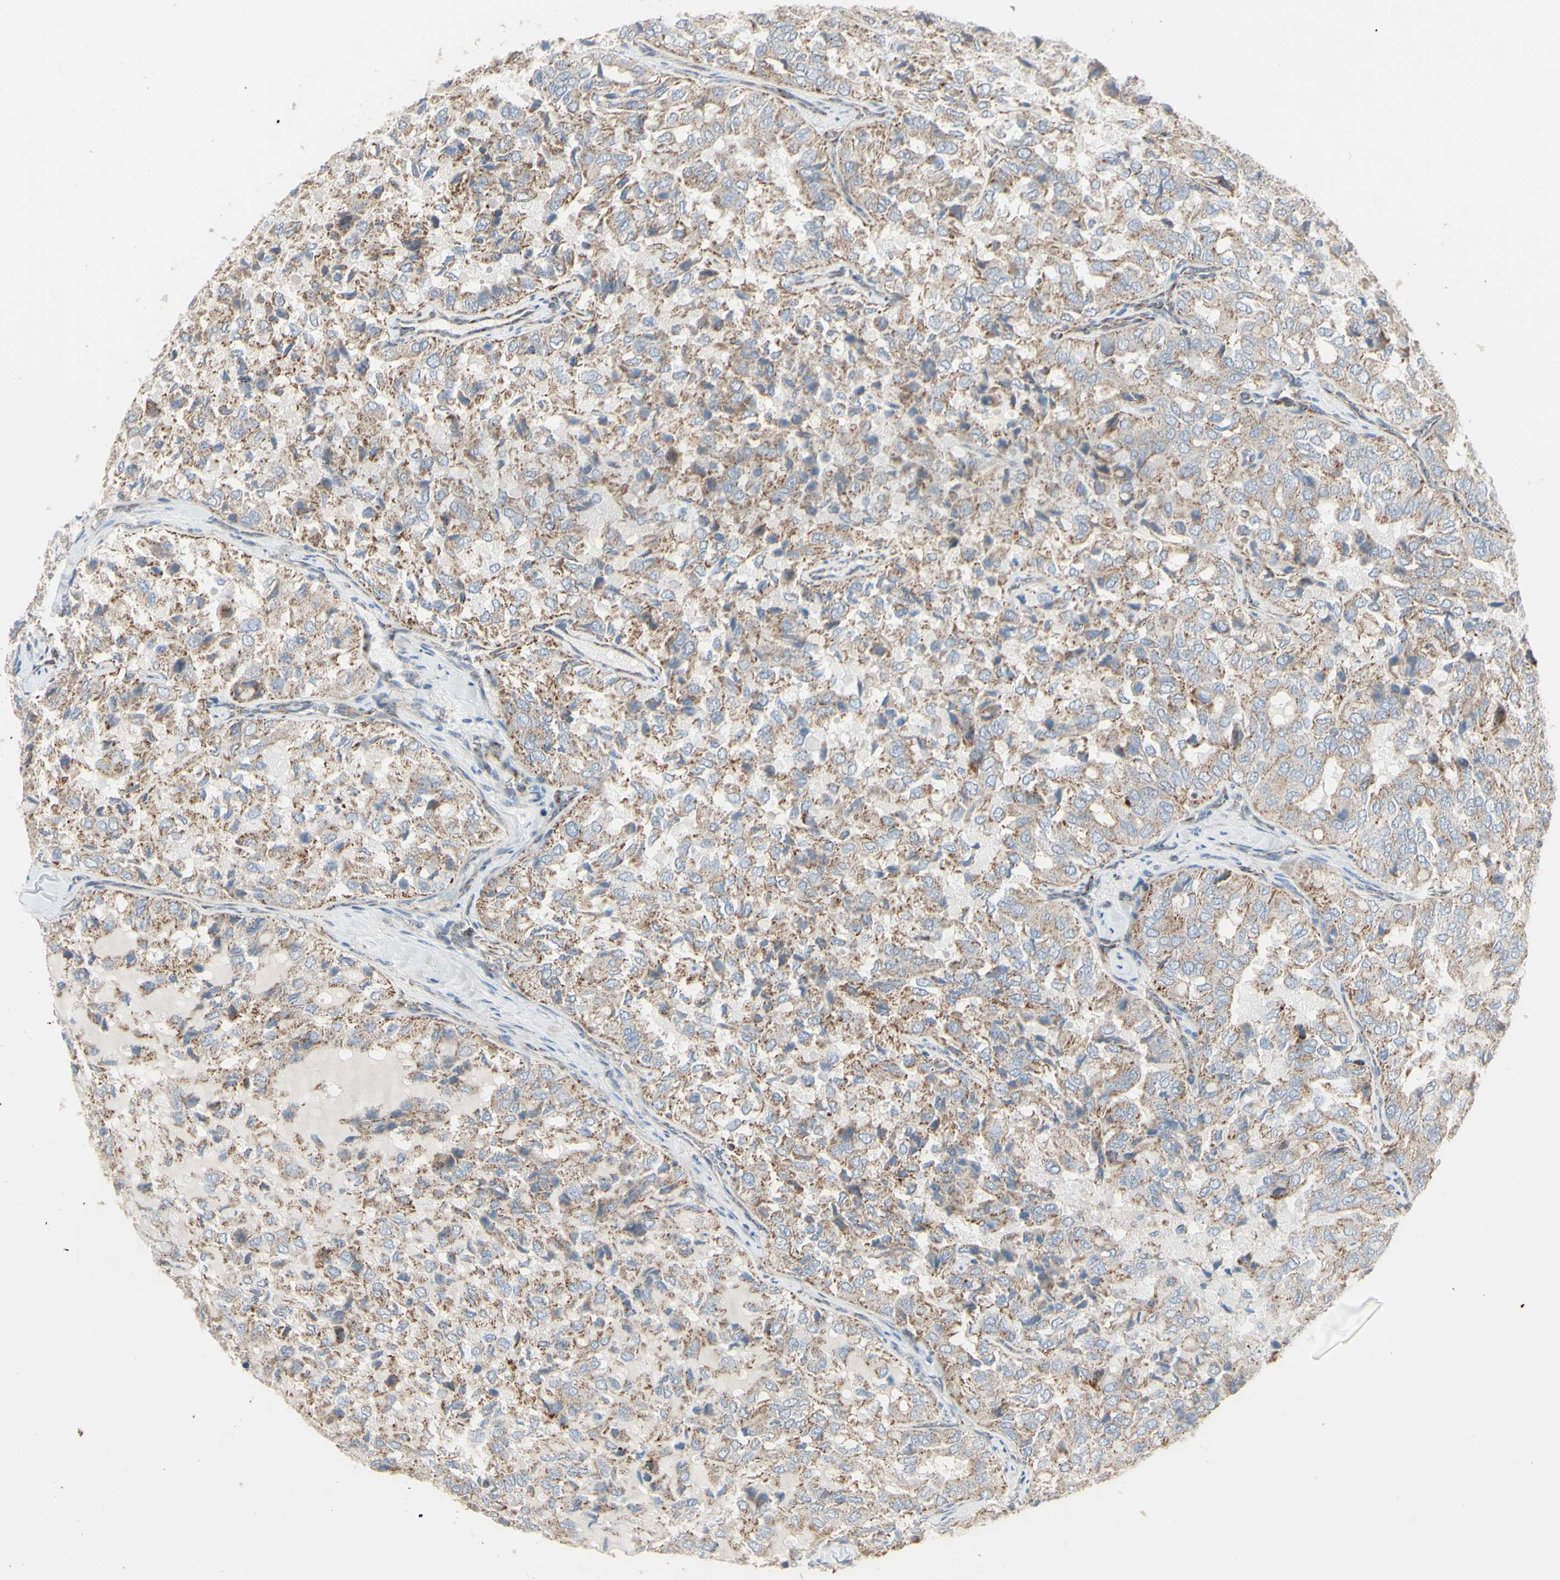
{"staining": {"intensity": "weak", "quantity": ">75%", "location": "cytoplasmic/membranous"}, "tissue": "thyroid cancer", "cell_type": "Tumor cells", "image_type": "cancer", "snomed": [{"axis": "morphology", "description": "Follicular adenoma carcinoma, NOS"}, {"axis": "topography", "description": "Thyroid gland"}], "caption": "This micrograph reveals thyroid cancer stained with immunohistochemistry to label a protein in brown. The cytoplasmic/membranous of tumor cells show weak positivity for the protein. Nuclei are counter-stained blue.", "gene": "FAM171B", "patient": {"sex": "male", "age": 75}}